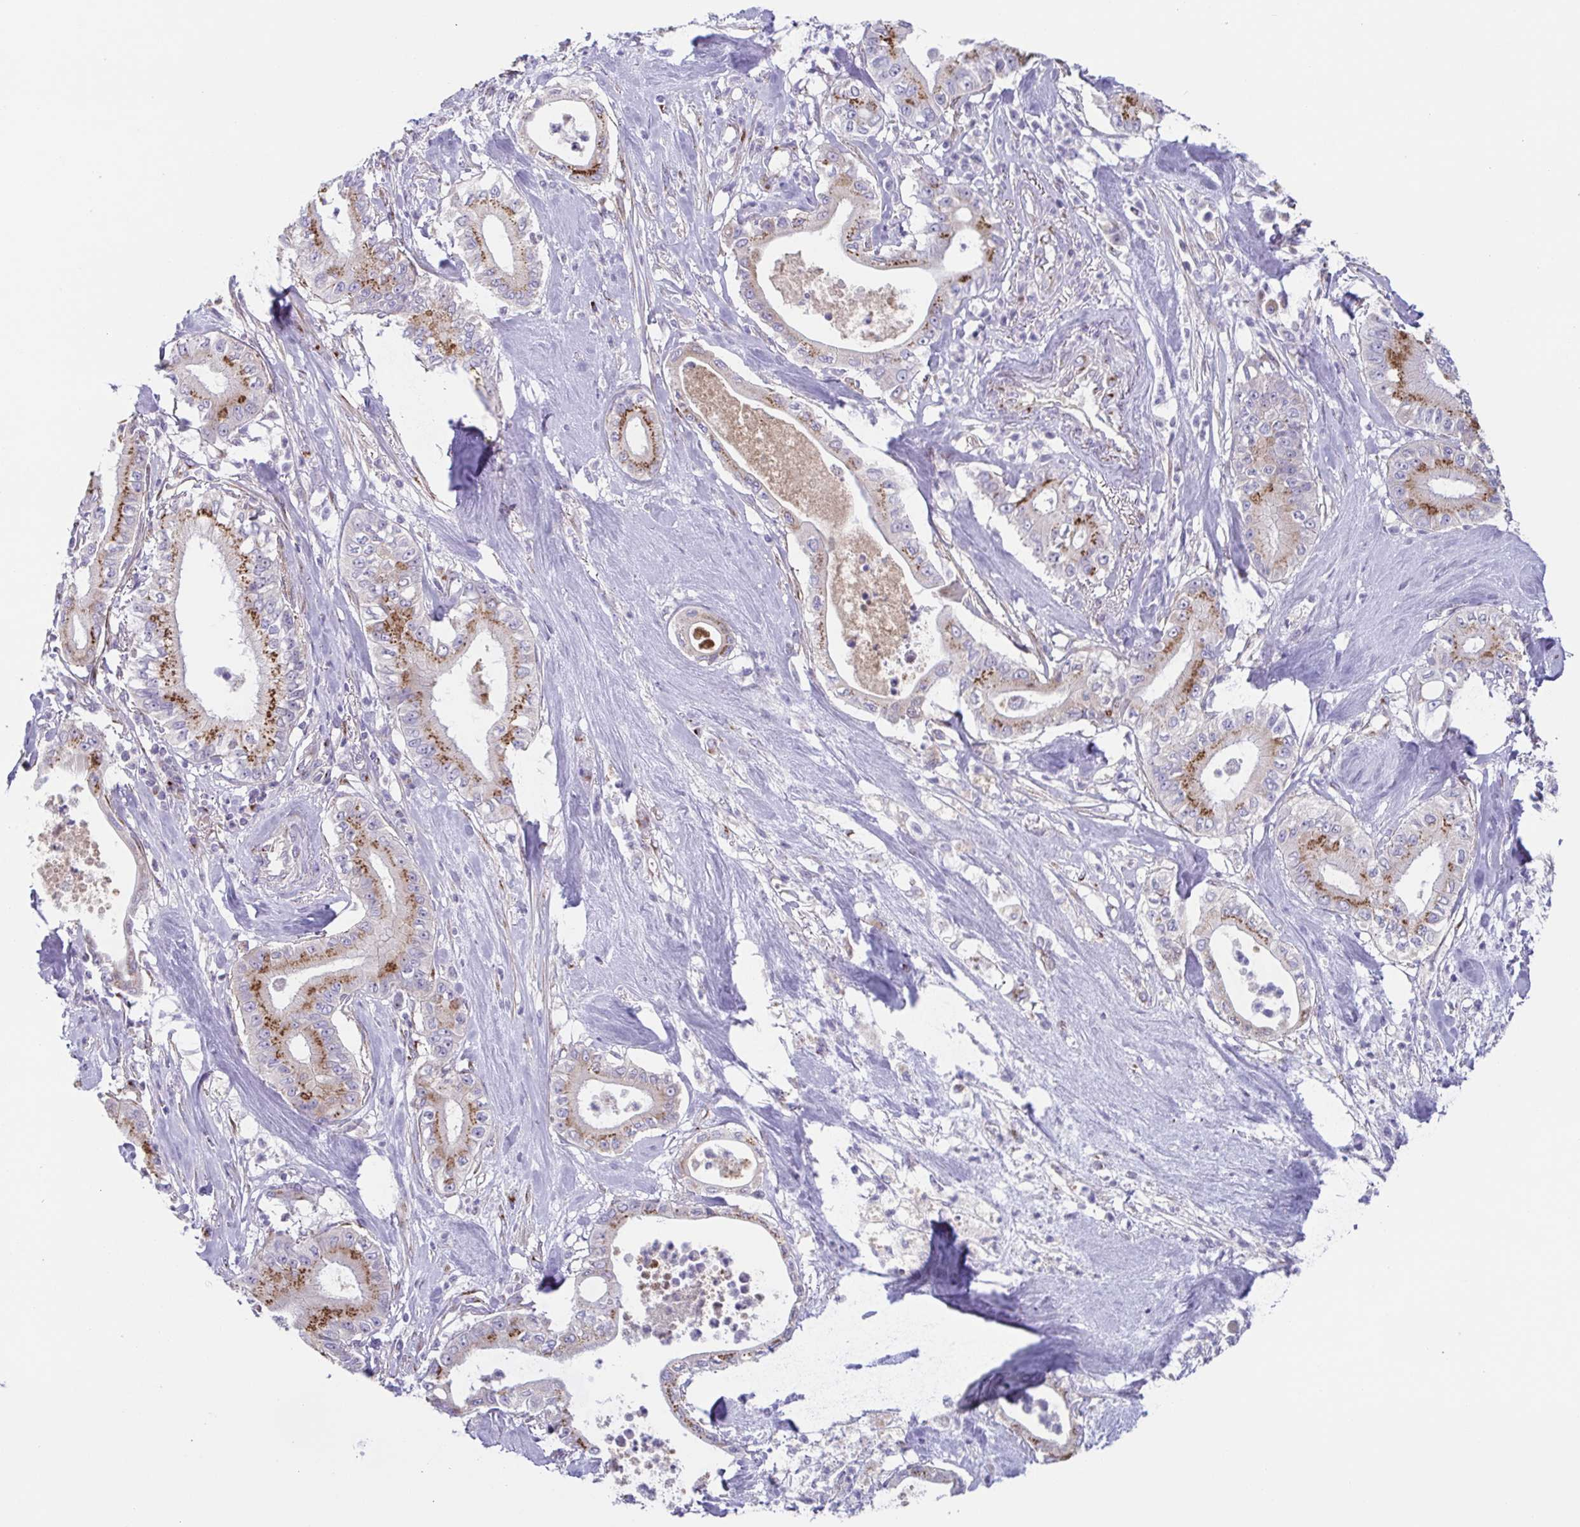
{"staining": {"intensity": "moderate", "quantity": "25%-75%", "location": "cytoplasmic/membranous"}, "tissue": "pancreatic cancer", "cell_type": "Tumor cells", "image_type": "cancer", "snomed": [{"axis": "morphology", "description": "Adenocarcinoma, NOS"}, {"axis": "topography", "description": "Pancreas"}], "caption": "Pancreatic cancer (adenocarcinoma) stained with DAB (3,3'-diaminobenzidine) IHC exhibits medium levels of moderate cytoplasmic/membranous expression in about 25%-75% of tumor cells.", "gene": "COL17A1", "patient": {"sex": "male", "age": 71}}